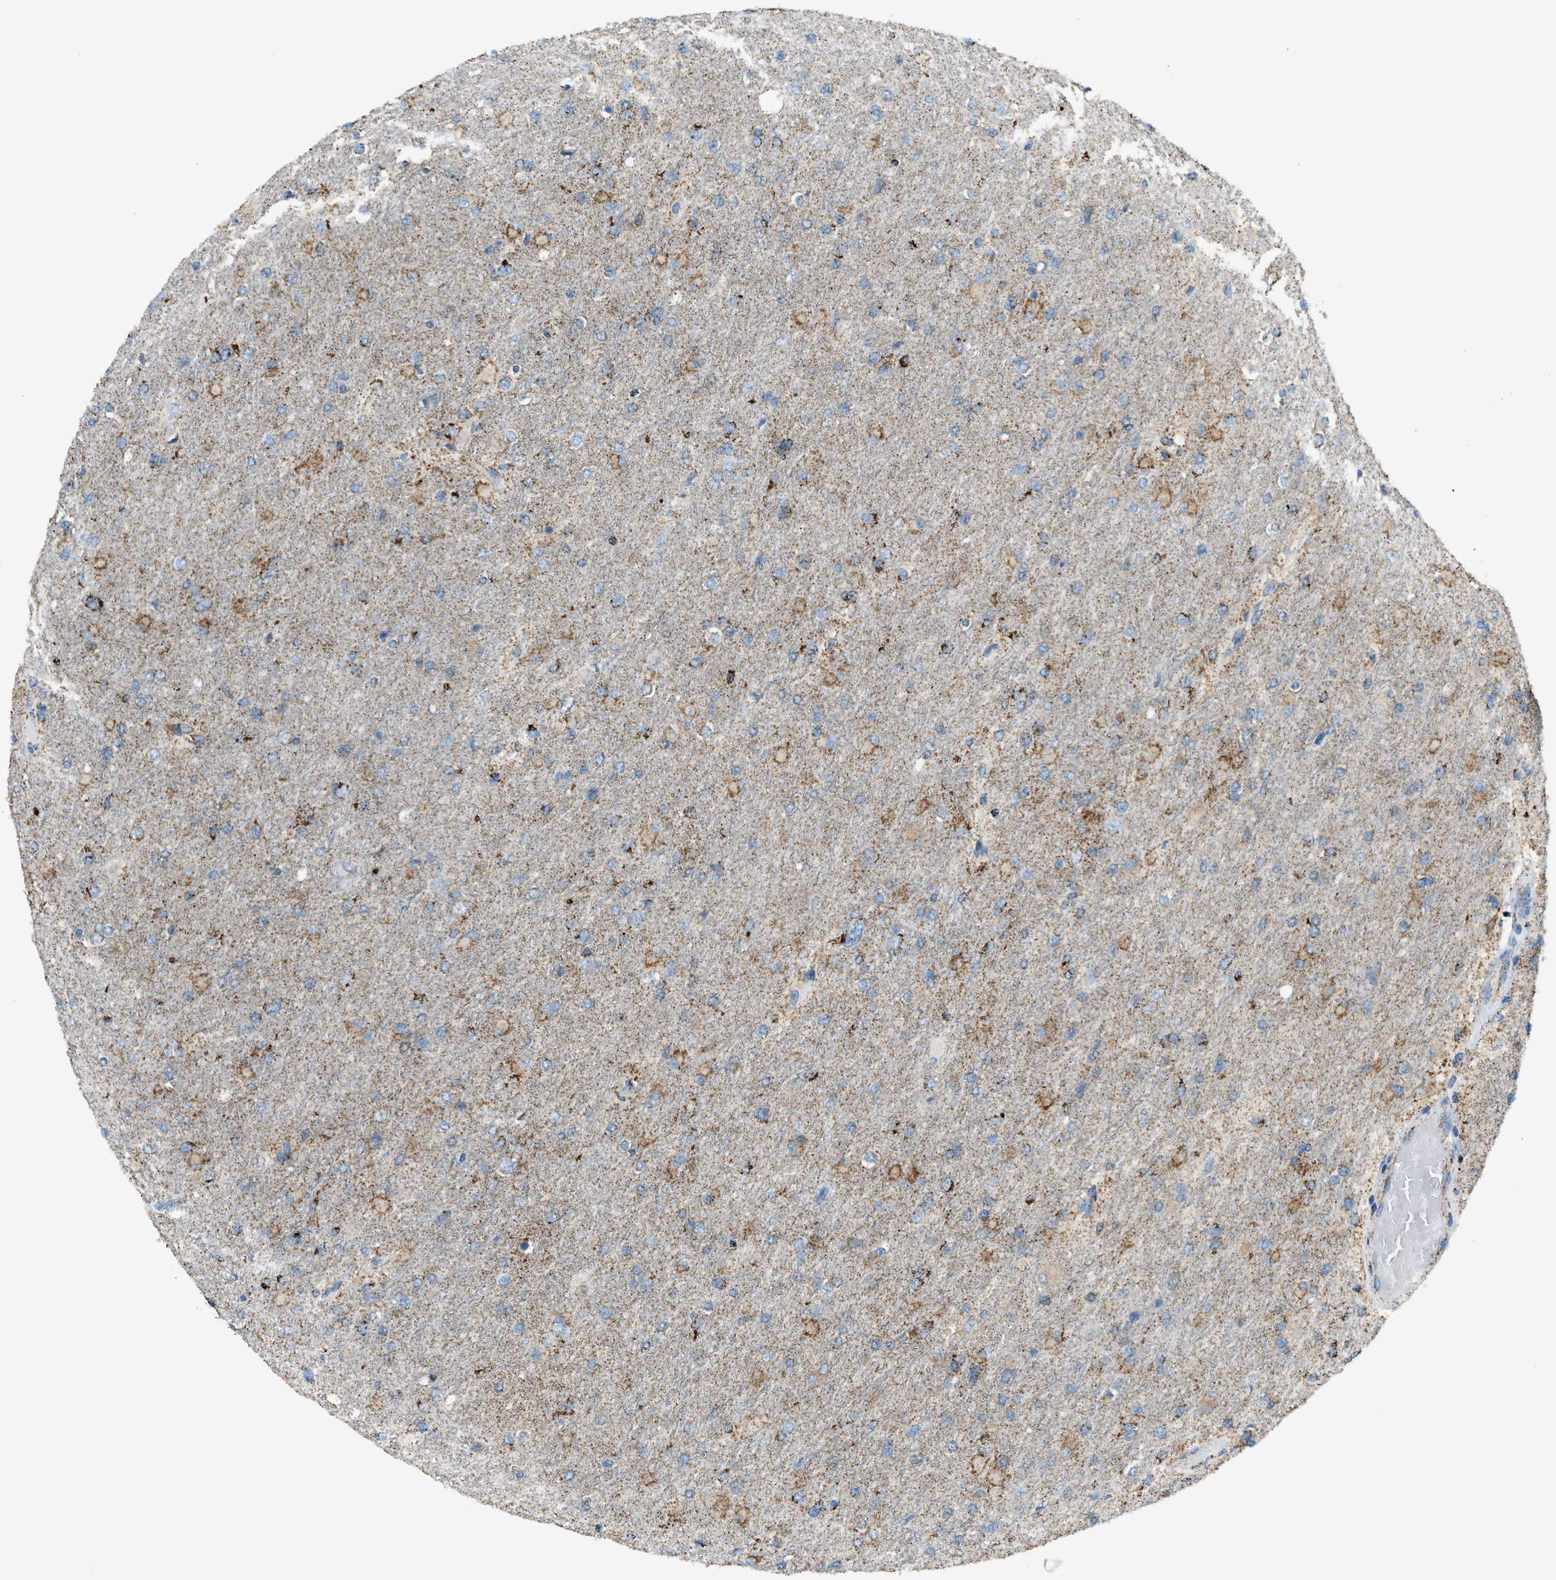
{"staining": {"intensity": "moderate", "quantity": ">75%", "location": "cytoplasmic/membranous"}, "tissue": "glioma", "cell_type": "Tumor cells", "image_type": "cancer", "snomed": [{"axis": "morphology", "description": "Glioma, malignant, High grade"}, {"axis": "topography", "description": "Cerebral cortex"}], "caption": "Immunohistochemical staining of human malignant high-grade glioma shows moderate cytoplasmic/membranous protein expression in about >75% of tumor cells.", "gene": "MDH2", "patient": {"sex": "female", "age": 36}}